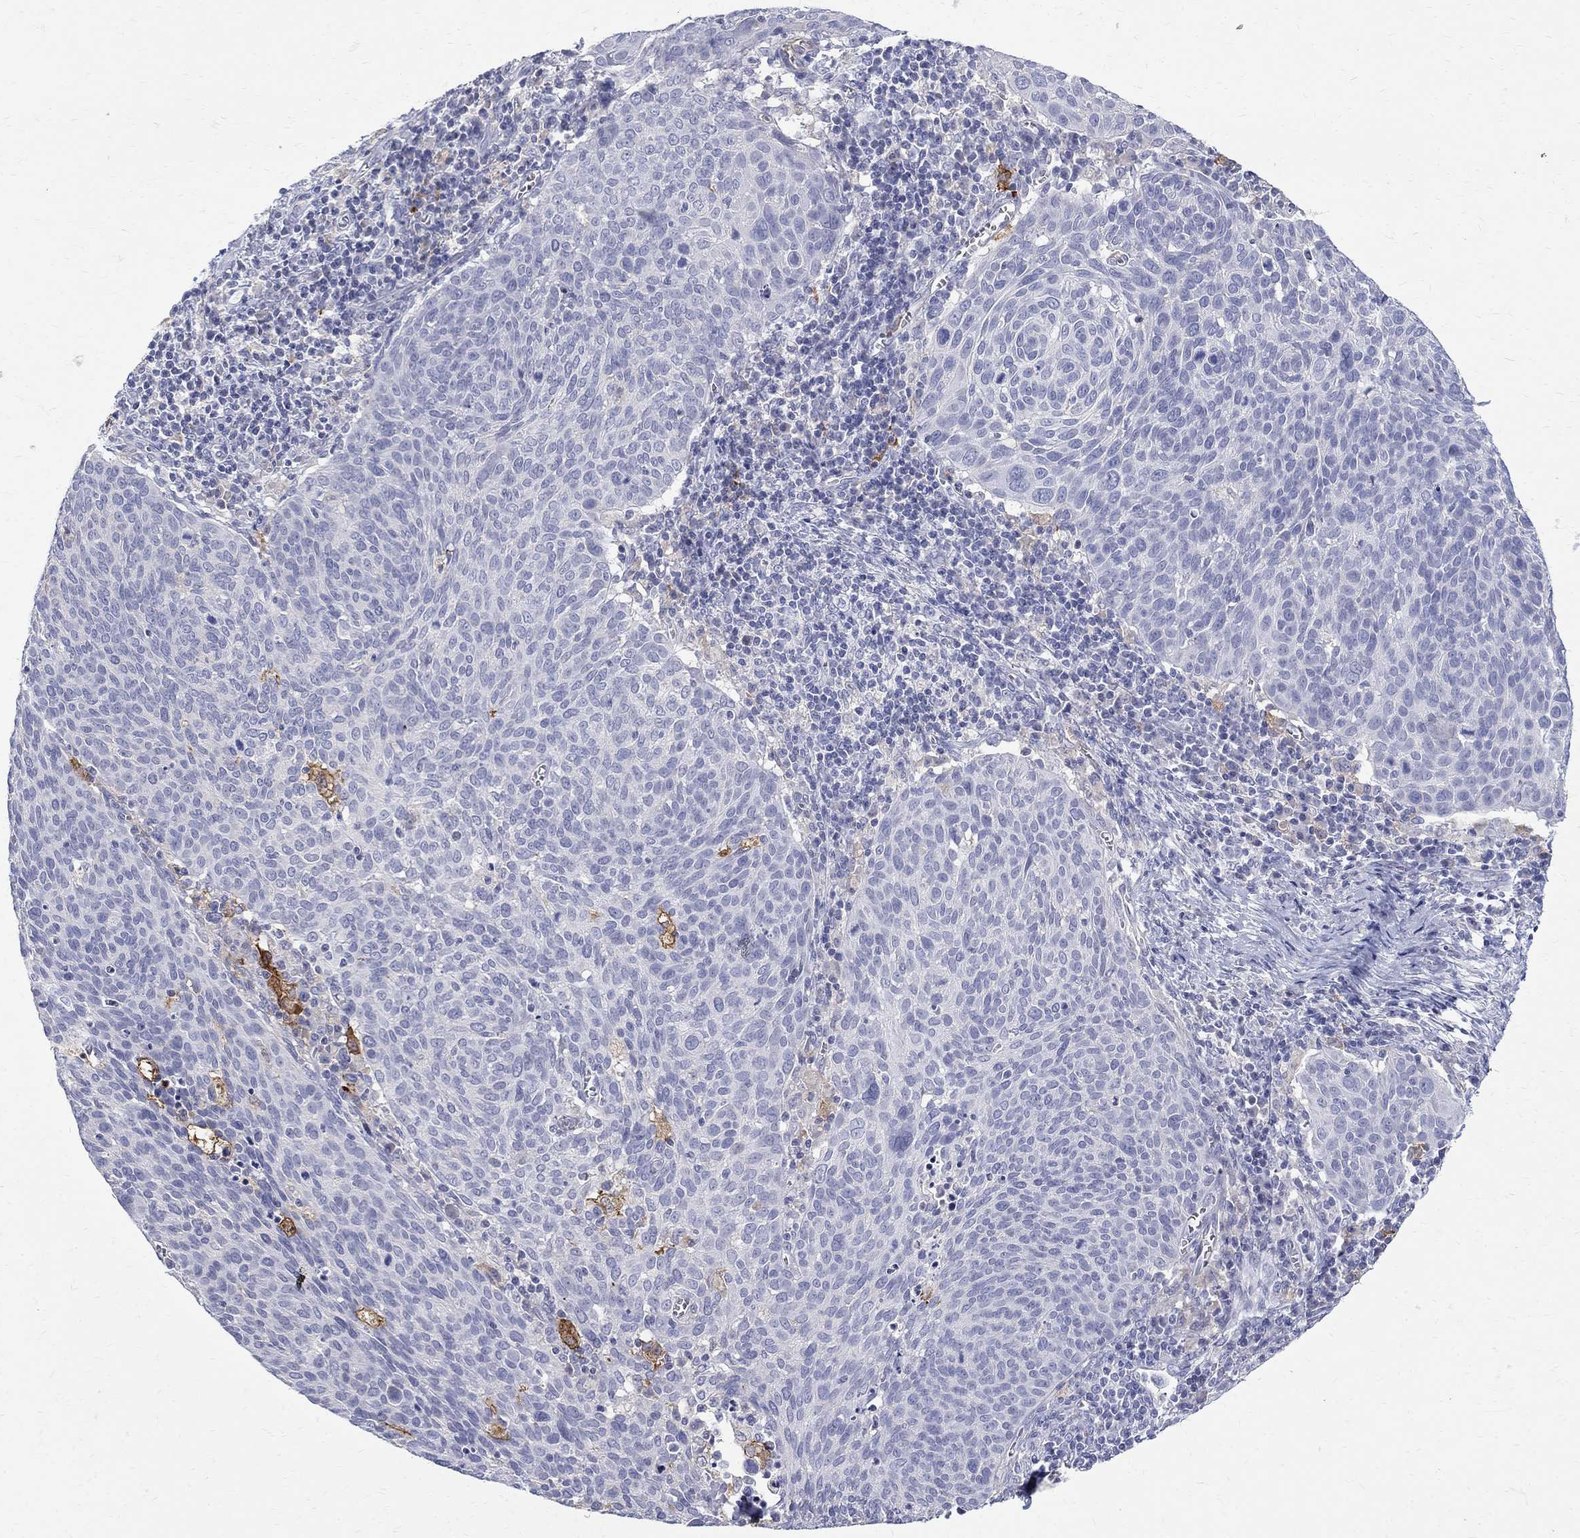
{"staining": {"intensity": "negative", "quantity": "none", "location": "none"}, "tissue": "cervical cancer", "cell_type": "Tumor cells", "image_type": "cancer", "snomed": [{"axis": "morphology", "description": "Squamous cell carcinoma, NOS"}, {"axis": "topography", "description": "Cervix"}], "caption": "Tumor cells are negative for protein expression in human squamous cell carcinoma (cervical). The staining is performed using DAB brown chromogen with nuclei counter-stained in using hematoxylin.", "gene": "AGER", "patient": {"sex": "female", "age": 39}}